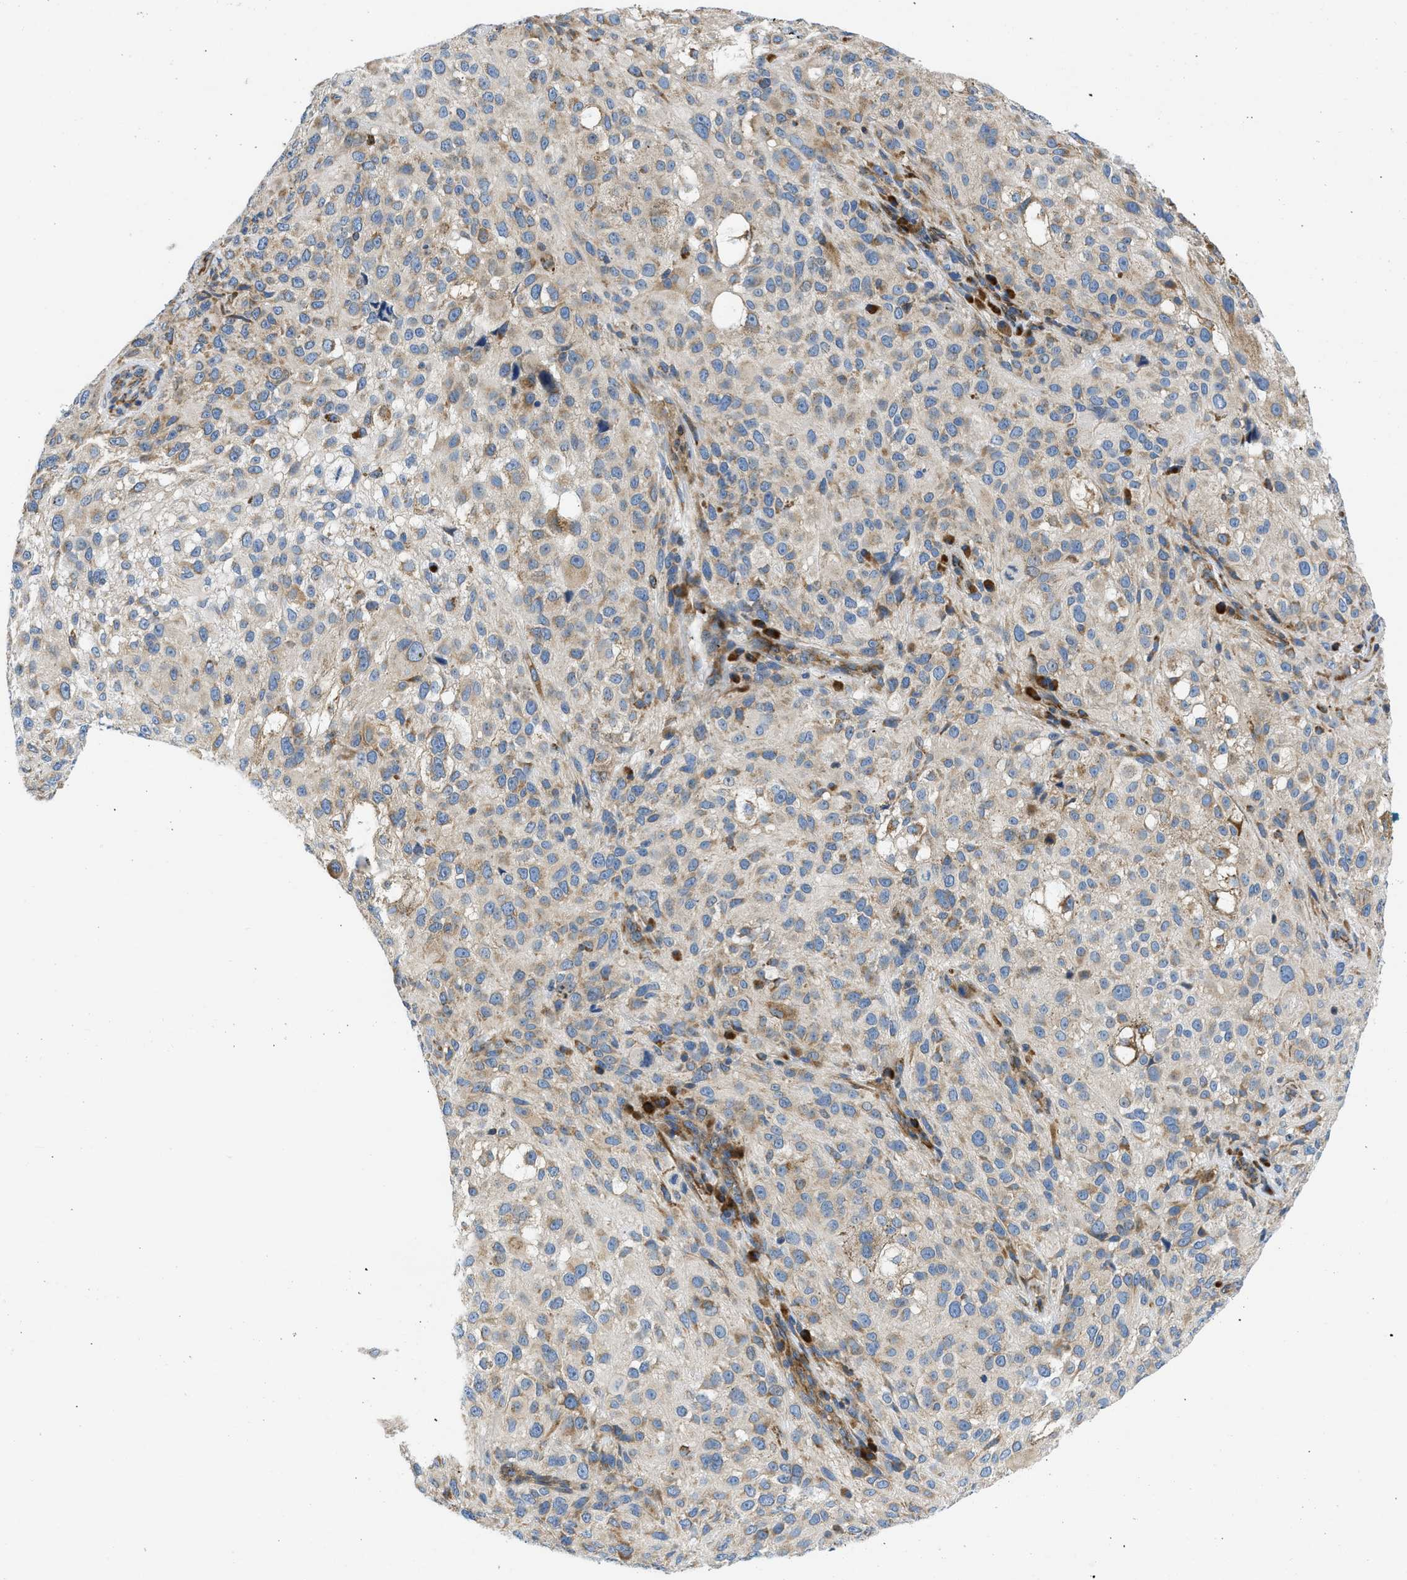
{"staining": {"intensity": "weak", "quantity": ">75%", "location": "cytoplasmic/membranous"}, "tissue": "melanoma", "cell_type": "Tumor cells", "image_type": "cancer", "snomed": [{"axis": "morphology", "description": "Necrosis, NOS"}, {"axis": "morphology", "description": "Malignant melanoma, NOS"}, {"axis": "topography", "description": "Skin"}], "caption": "Malignant melanoma stained for a protein shows weak cytoplasmic/membranous positivity in tumor cells.", "gene": "CAMKK2", "patient": {"sex": "female", "age": 87}}